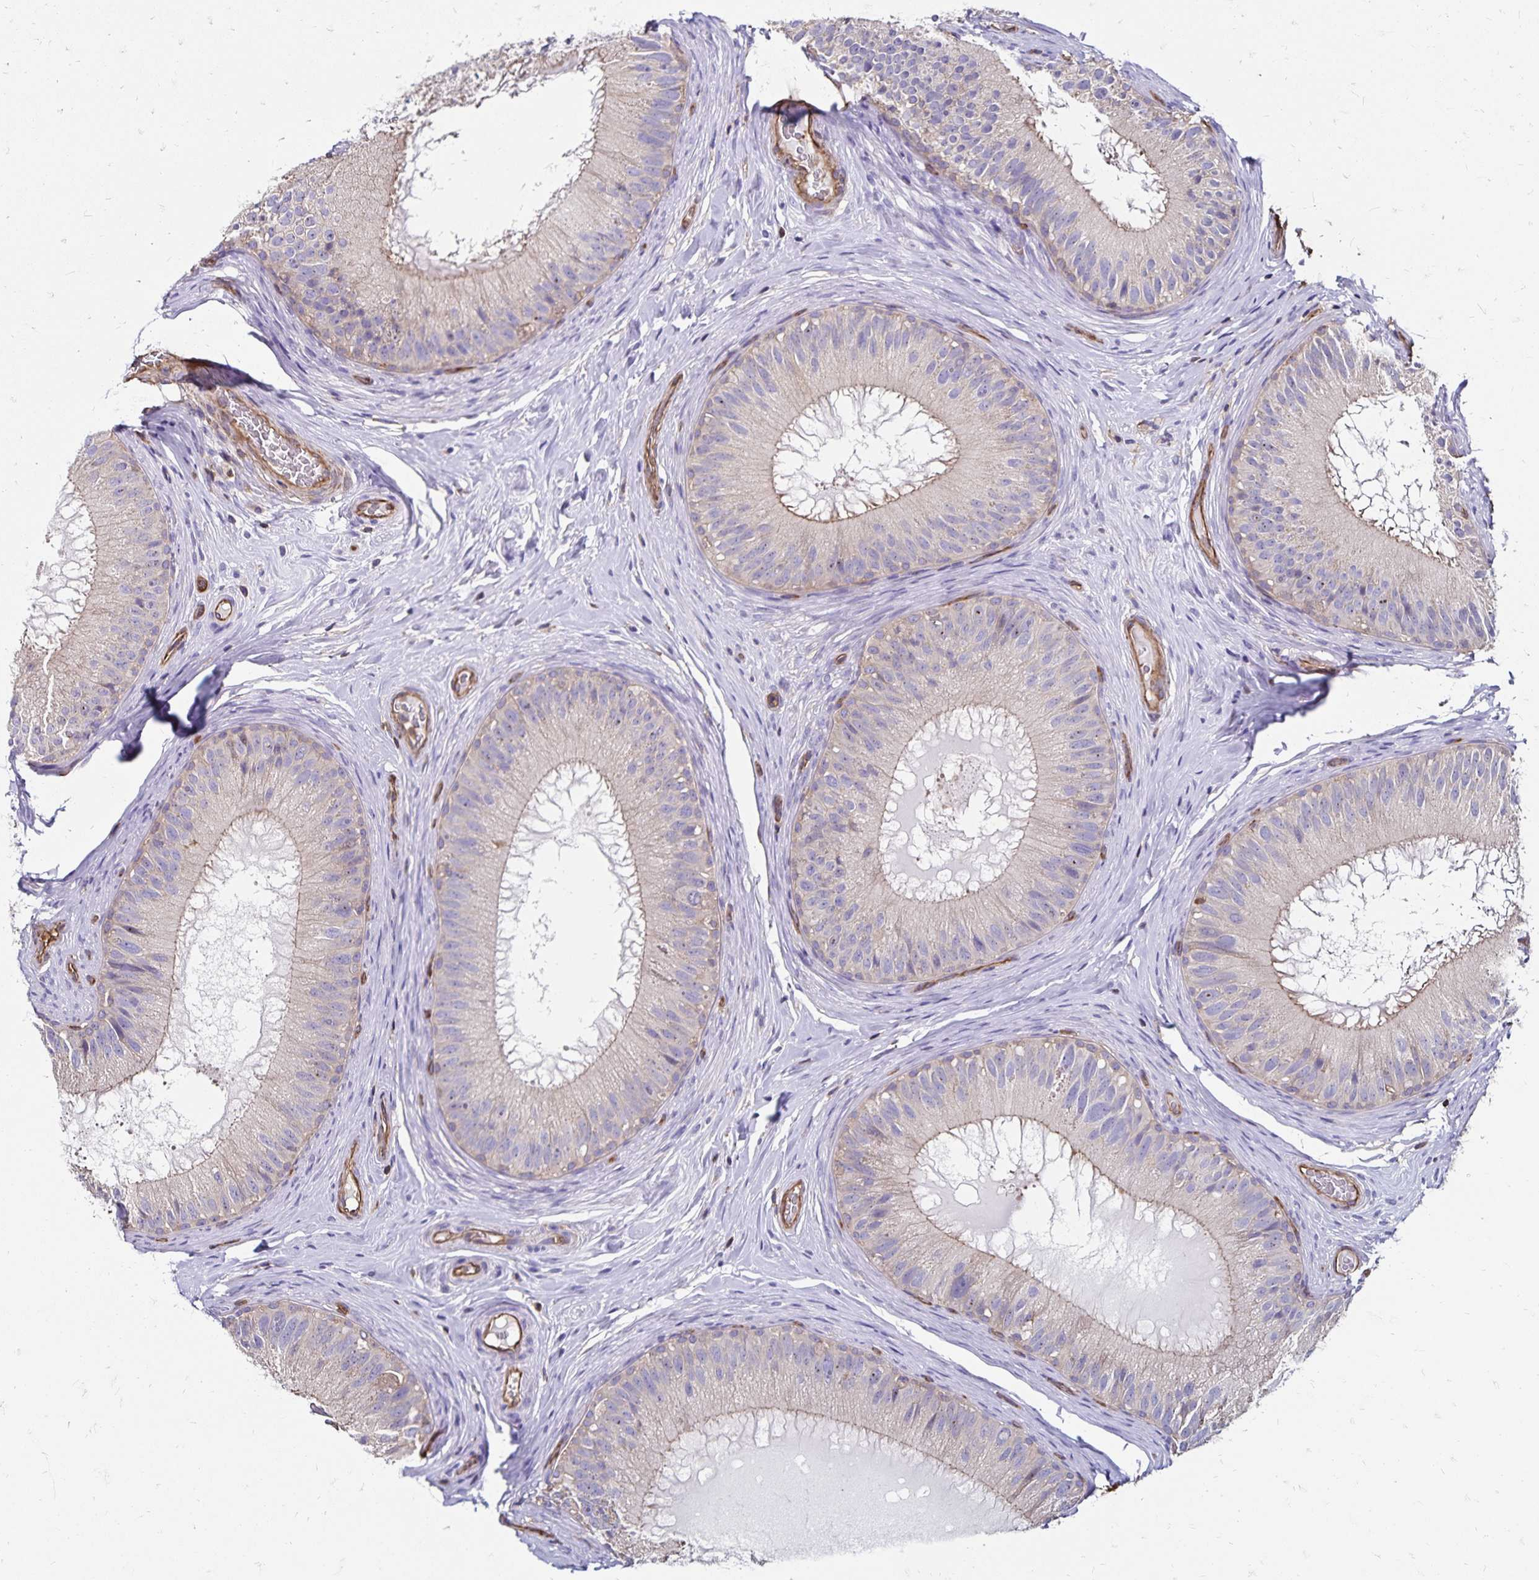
{"staining": {"intensity": "moderate", "quantity": "25%-75%", "location": "cytoplasmic/membranous"}, "tissue": "epididymis", "cell_type": "Glandular cells", "image_type": "normal", "snomed": [{"axis": "morphology", "description": "Normal tissue, NOS"}, {"axis": "topography", "description": "Epididymis"}], "caption": "A photomicrograph of human epididymis stained for a protein displays moderate cytoplasmic/membranous brown staining in glandular cells. The staining was performed using DAB to visualize the protein expression in brown, while the nuclei were stained in blue with hematoxylin (Magnification: 20x).", "gene": "RPRML", "patient": {"sex": "male", "age": 34}}